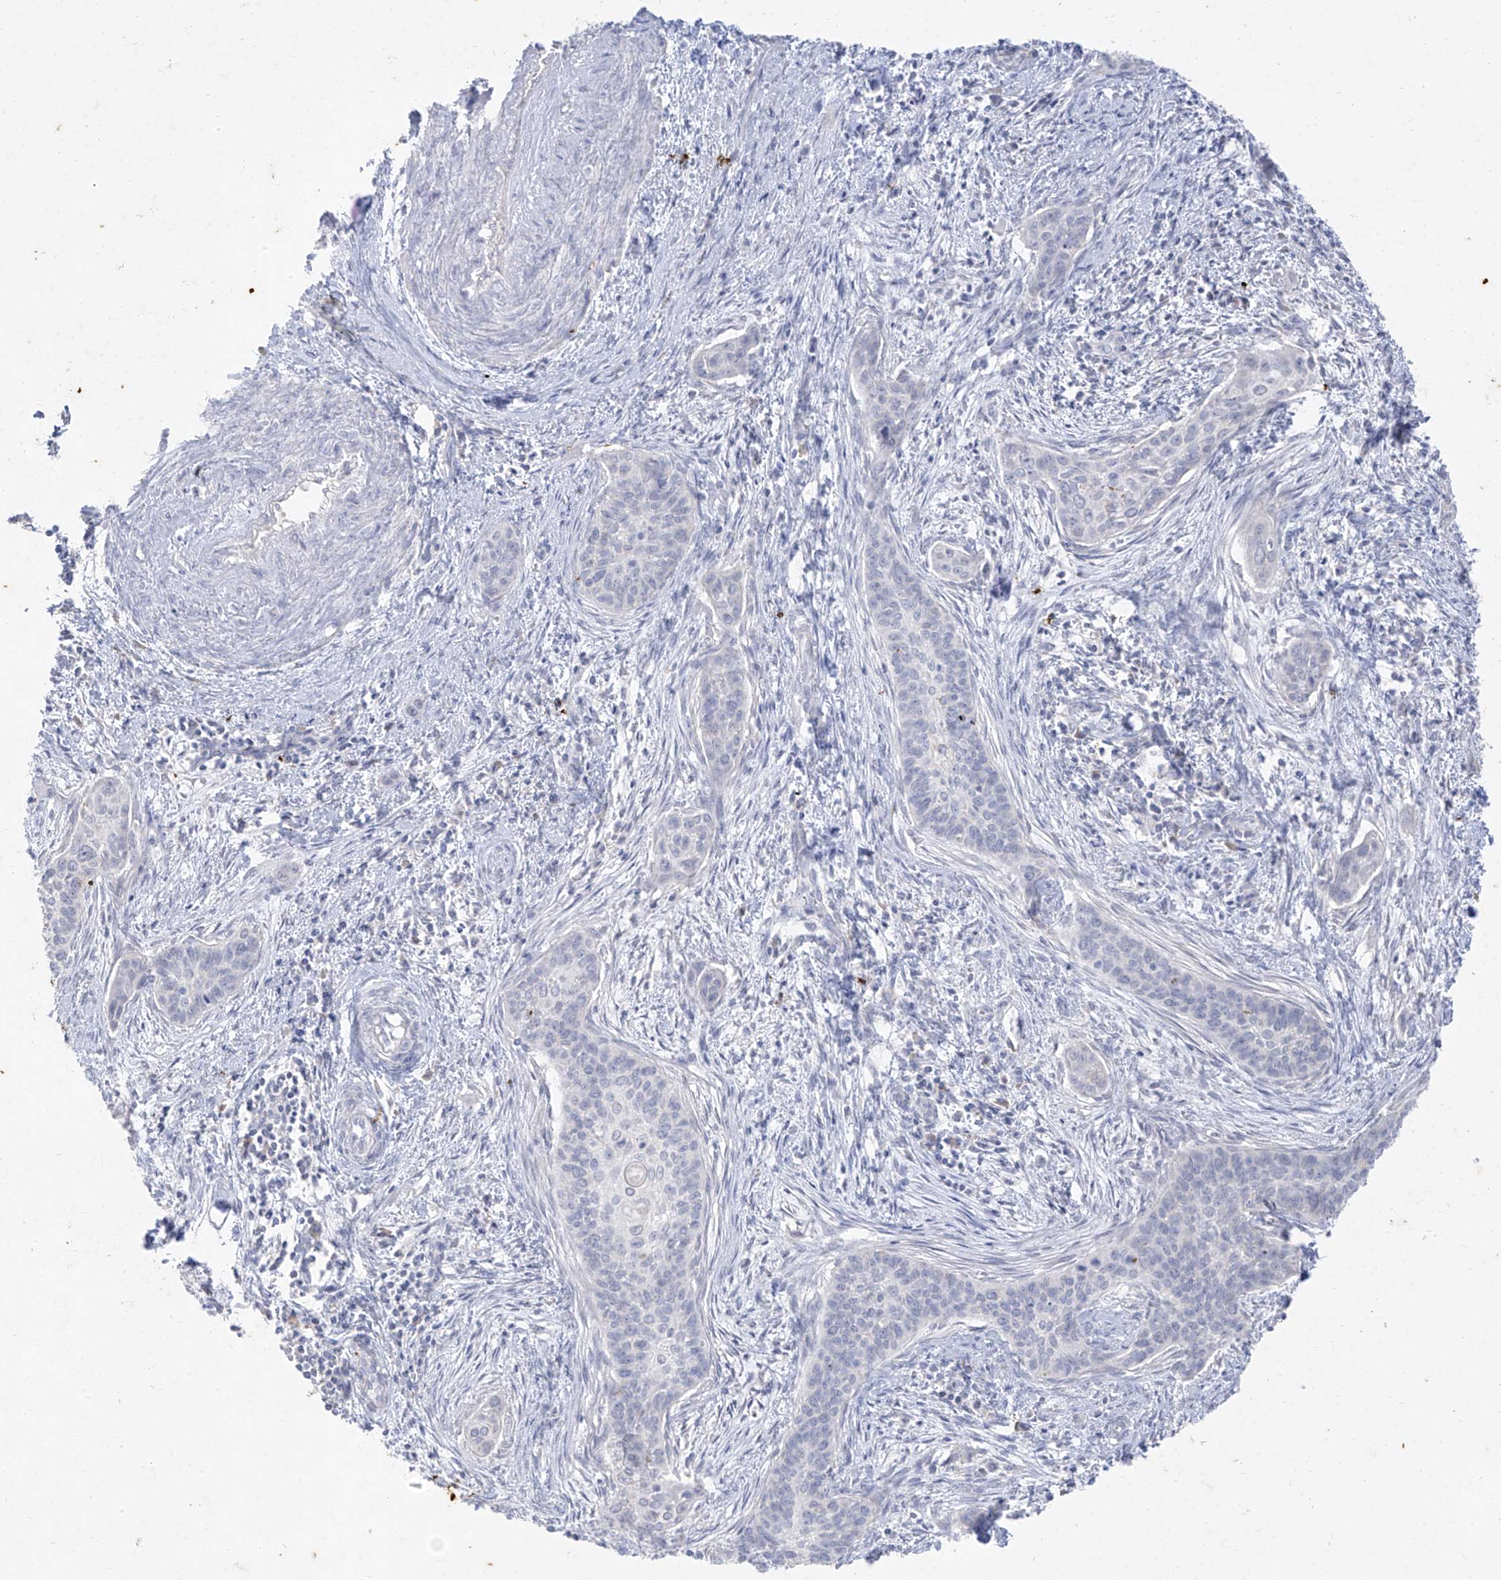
{"staining": {"intensity": "negative", "quantity": "none", "location": "none"}, "tissue": "cervical cancer", "cell_type": "Tumor cells", "image_type": "cancer", "snomed": [{"axis": "morphology", "description": "Squamous cell carcinoma, NOS"}, {"axis": "topography", "description": "Cervix"}], "caption": "DAB immunohistochemical staining of cervical cancer (squamous cell carcinoma) shows no significant staining in tumor cells. (DAB (3,3'-diaminobenzidine) immunohistochemistry, high magnification).", "gene": "TGM4", "patient": {"sex": "female", "age": 33}}